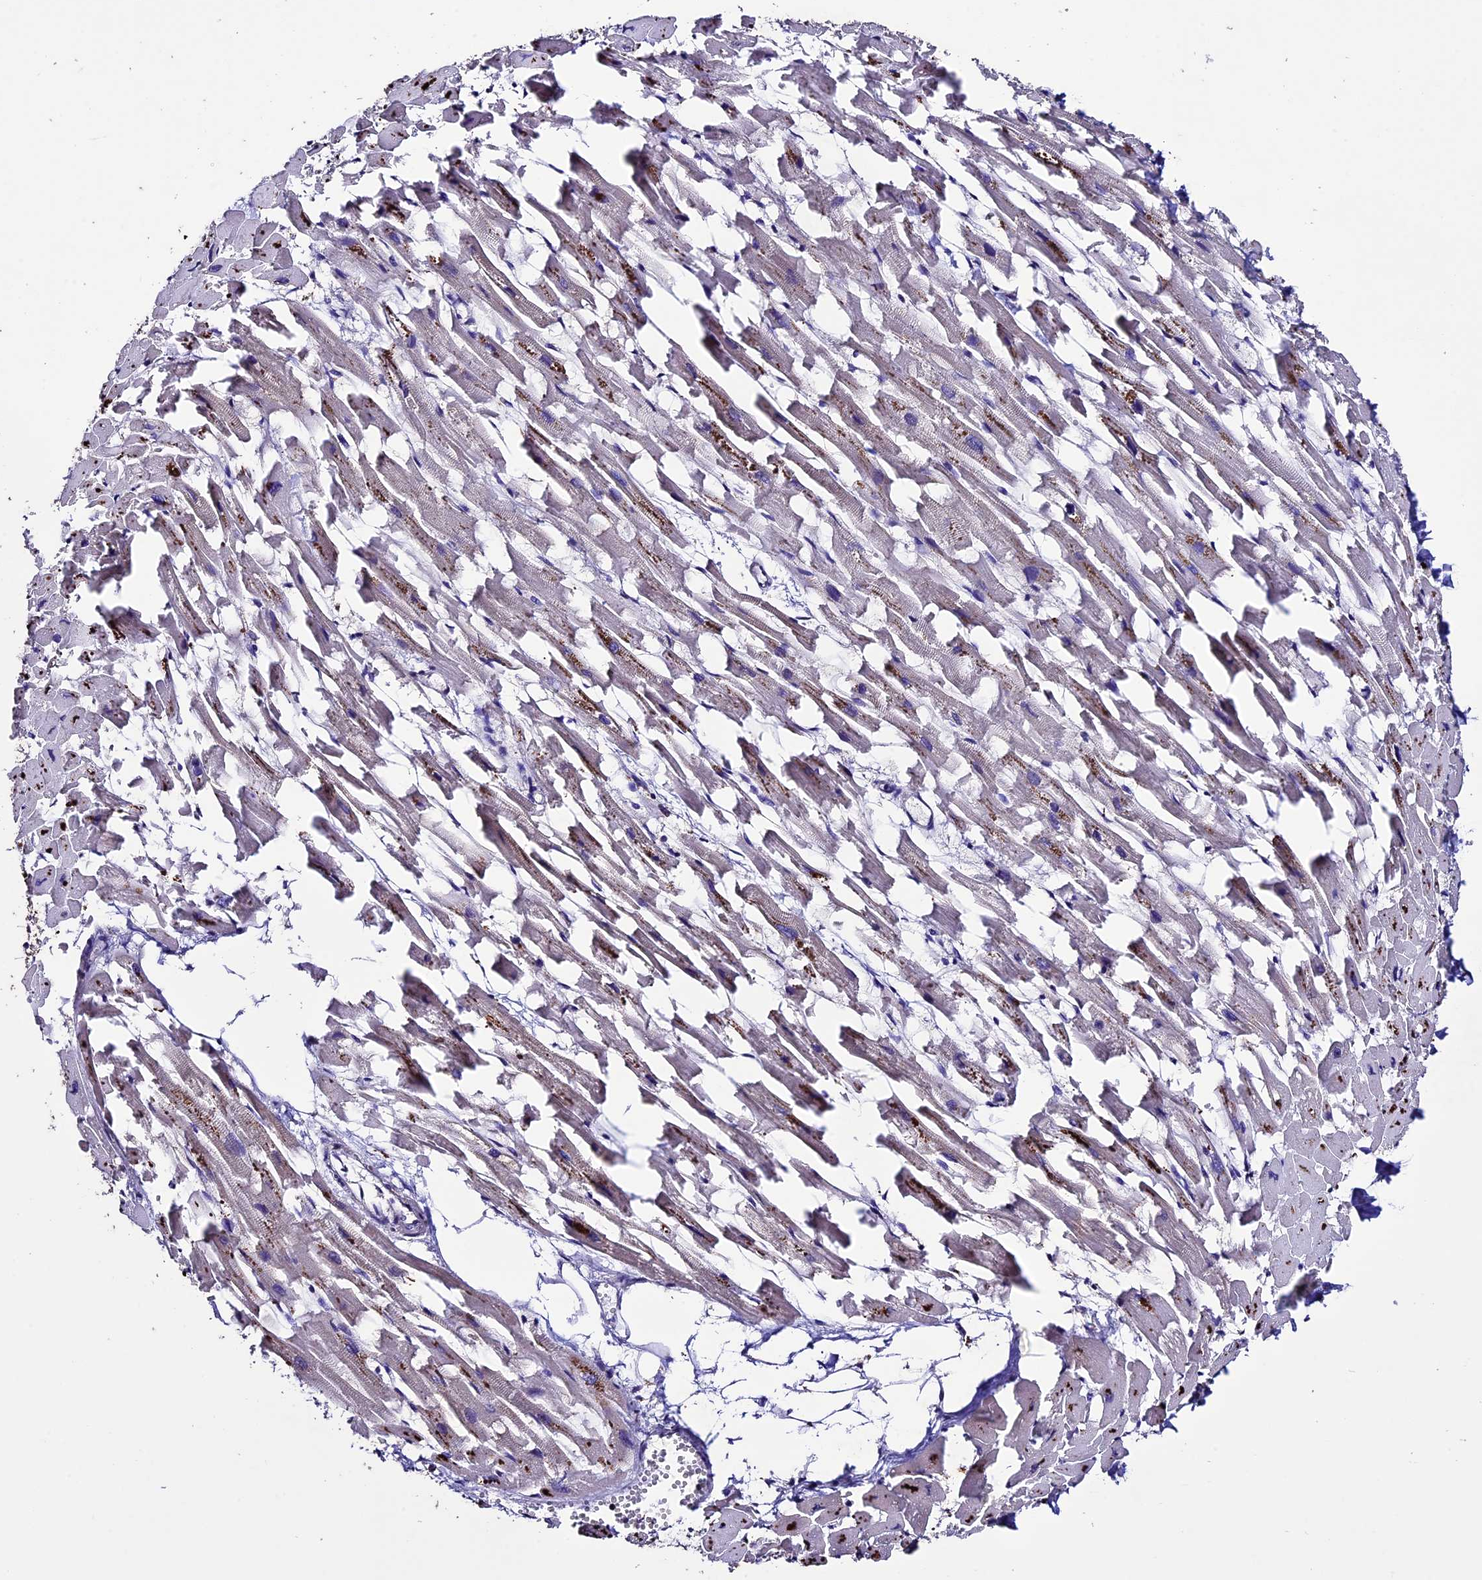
{"staining": {"intensity": "negative", "quantity": "none", "location": "none"}, "tissue": "heart muscle", "cell_type": "Cardiomyocytes", "image_type": "normal", "snomed": [{"axis": "morphology", "description": "Normal tissue, NOS"}, {"axis": "topography", "description": "Heart"}], "caption": "High power microscopy histopathology image of an IHC histopathology image of benign heart muscle, revealing no significant staining in cardiomyocytes.", "gene": "DIS3L", "patient": {"sex": "female", "age": 64}}